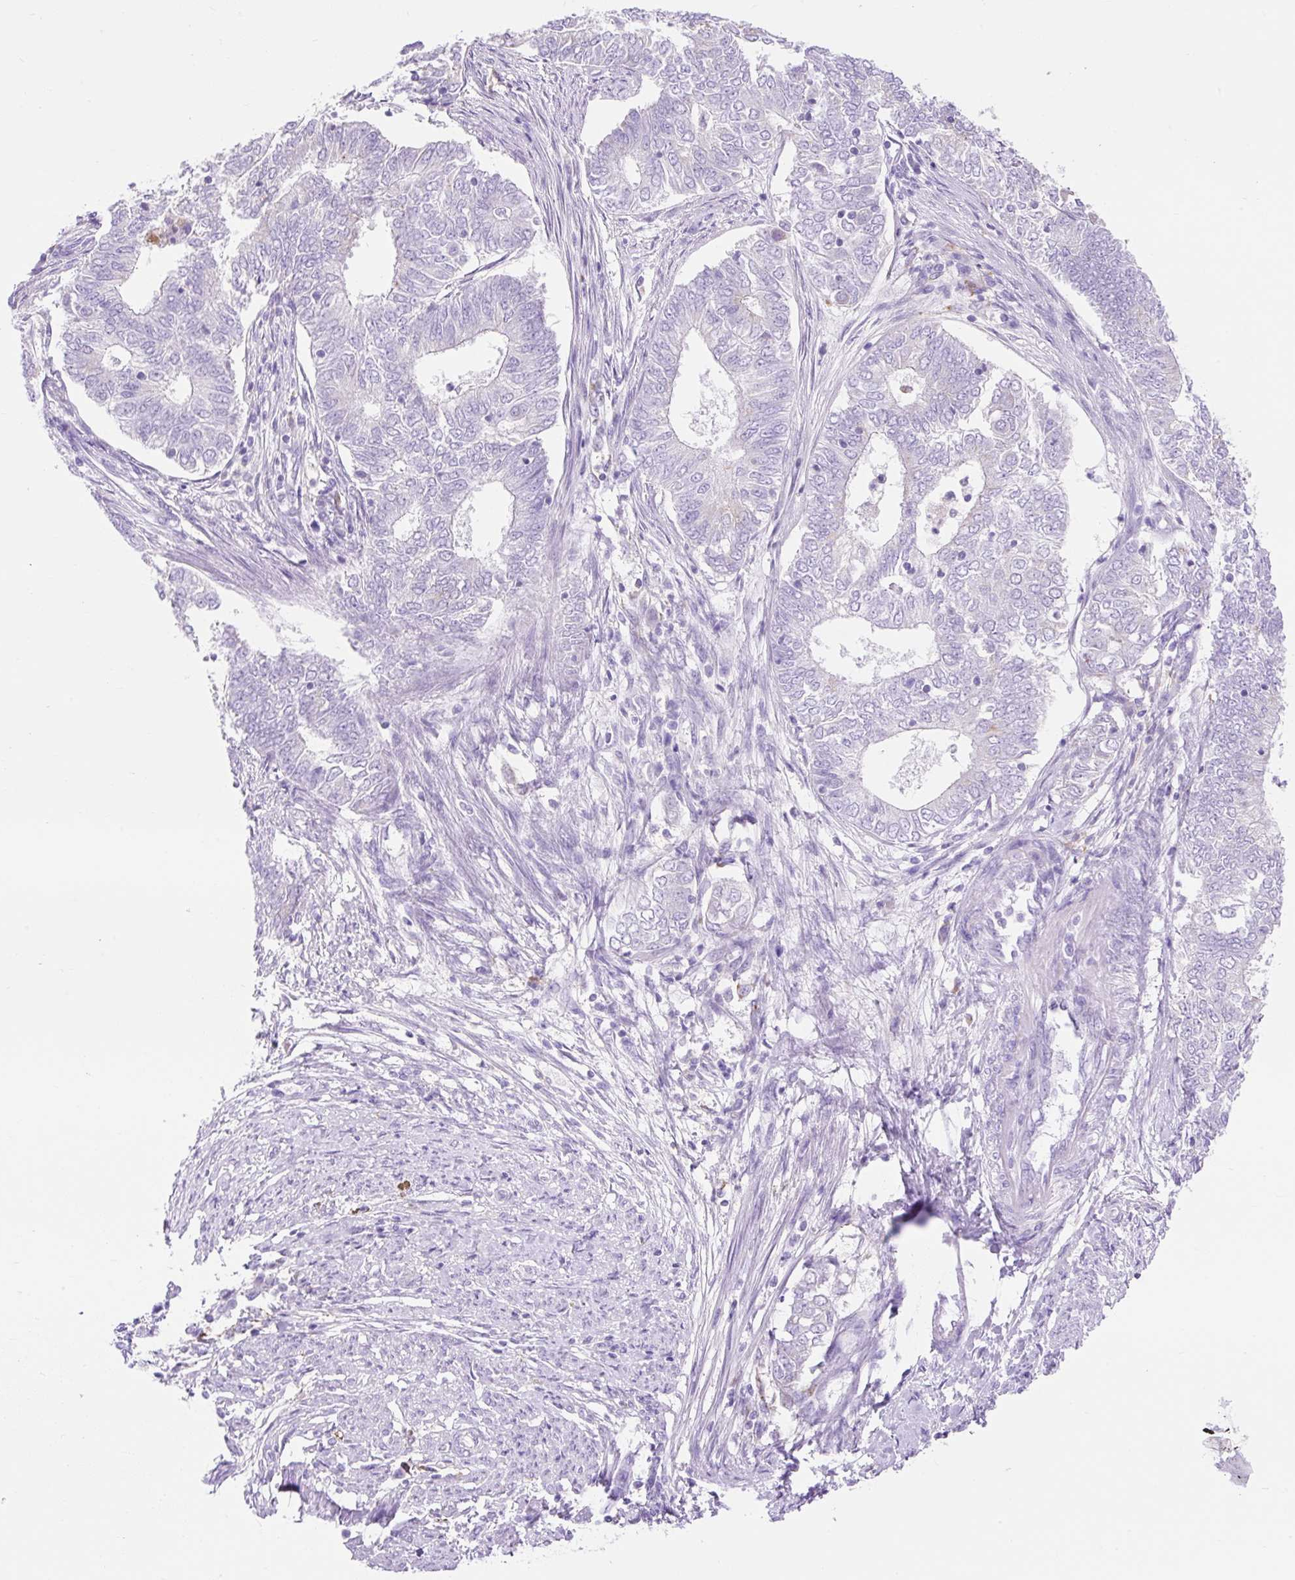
{"staining": {"intensity": "negative", "quantity": "none", "location": "none"}, "tissue": "endometrial cancer", "cell_type": "Tumor cells", "image_type": "cancer", "snomed": [{"axis": "morphology", "description": "Adenocarcinoma, NOS"}, {"axis": "topography", "description": "Endometrium"}], "caption": "Tumor cells show no significant protein positivity in endometrial adenocarcinoma.", "gene": "HEXB", "patient": {"sex": "female", "age": 62}}